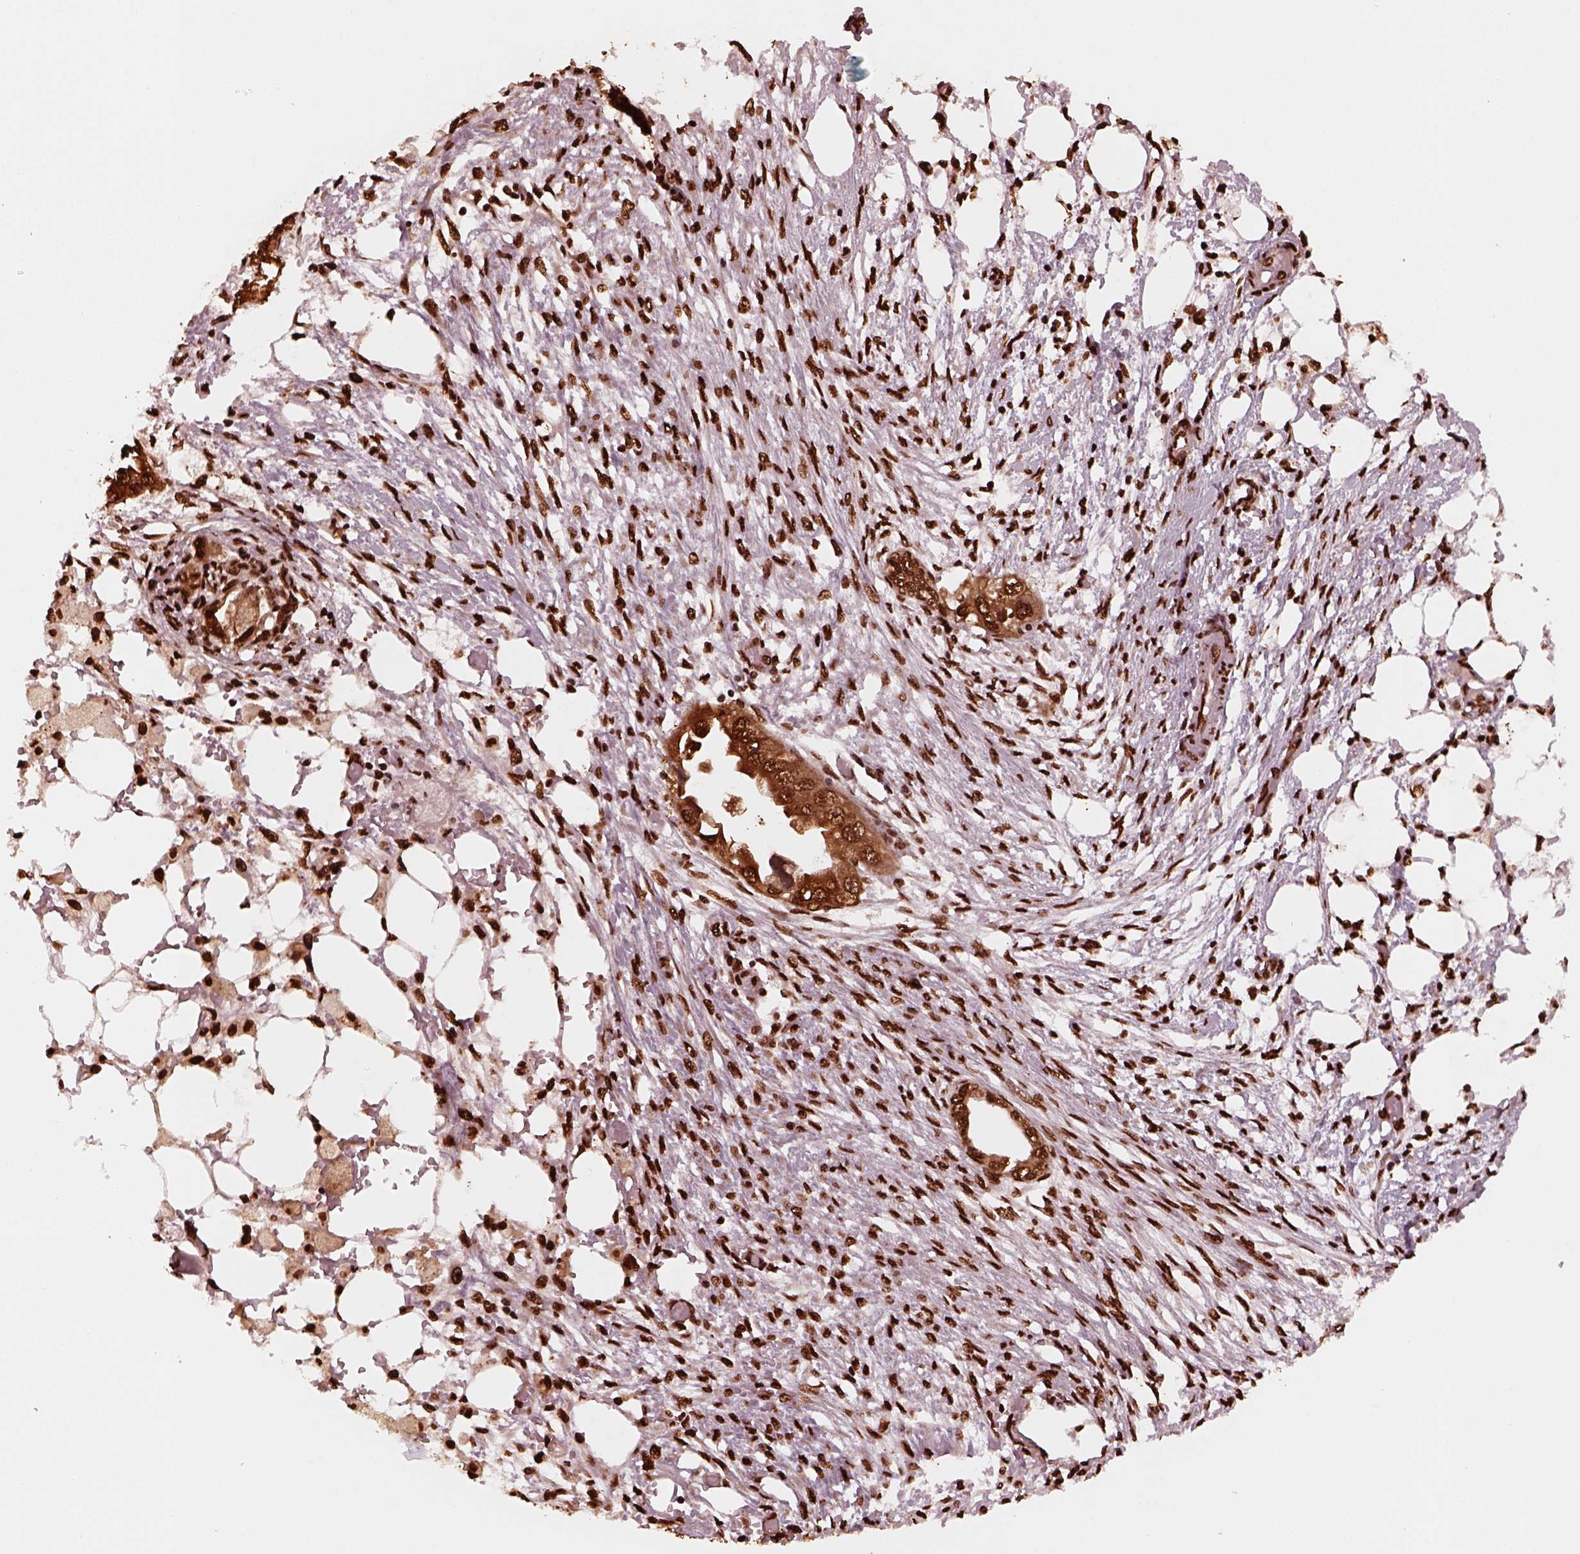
{"staining": {"intensity": "strong", "quantity": ">75%", "location": "nuclear"}, "tissue": "endometrial cancer", "cell_type": "Tumor cells", "image_type": "cancer", "snomed": [{"axis": "morphology", "description": "Adenocarcinoma, NOS"}, {"axis": "morphology", "description": "Adenocarcinoma, metastatic, NOS"}, {"axis": "topography", "description": "Adipose tissue"}, {"axis": "topography", "description": "Endometrium"}], "caption": "Human endometrial cancer (adenocarcinoma) stained with a brown dye shows strong nuclear positive expression in approximately >75% of tumor cells.", "gene": "NSD1", "patient": {"sex": "female", "age": 67}}